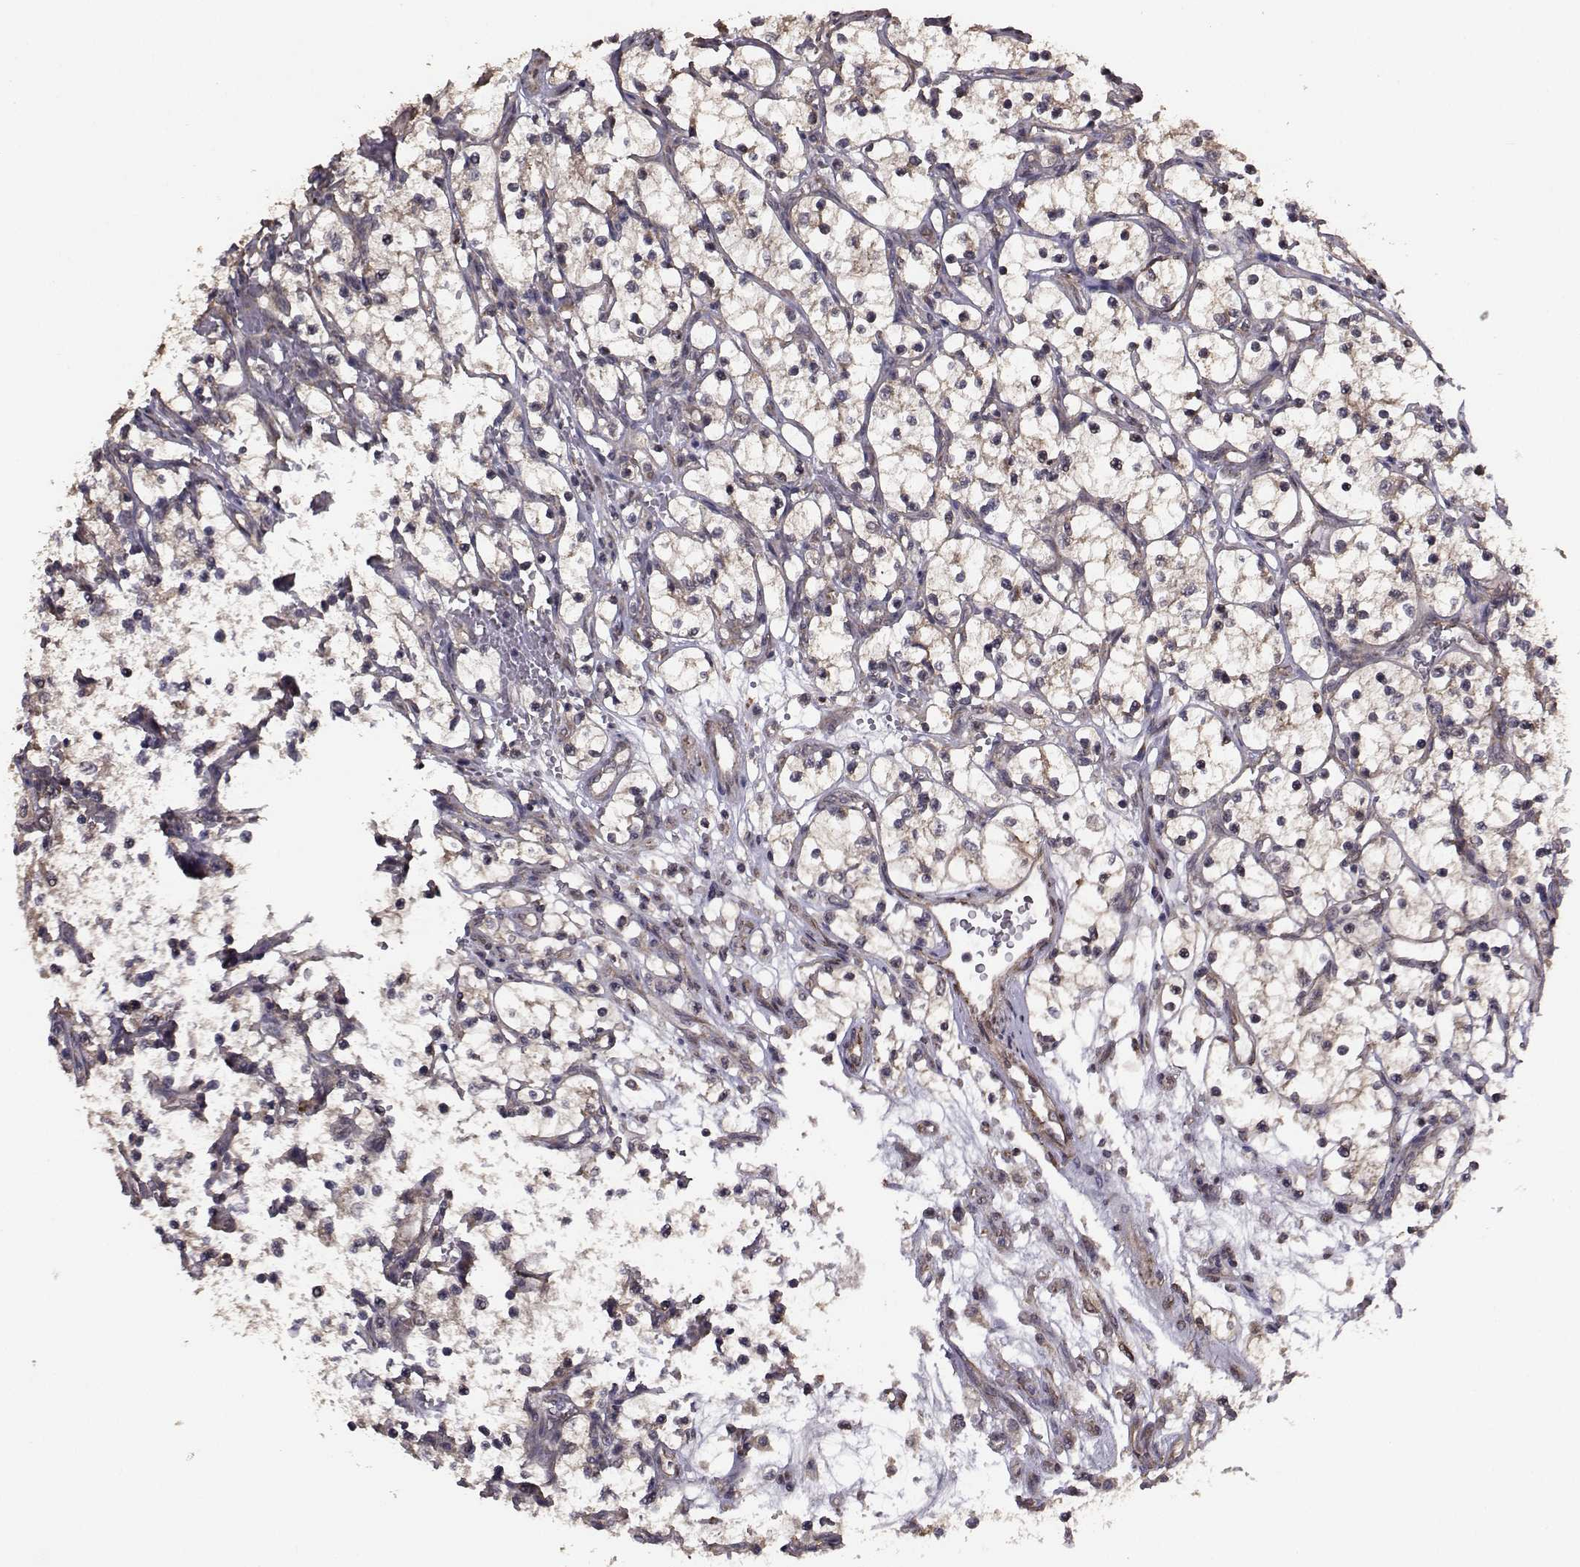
{"staining": {"intensity": "weak", "quantity": "25%-75%", "location": "cytoplasmic/membranous"}, "tissue": "renal cancer", "cell_type": "Tumor cells", "image_type": "cancer", "snomed": [{"axis": "morphology", "description": "Adenocarcinoma, NOS"}, {"axis": "topography", "description": "Kidney"}], "caption": "This micrograph displays immunohistochemistry (IHC) staining of human renal cancer (adenocarcinoma), with low weak cytoplasmic/membranous staining in approximately 25%-75% of tumor cells.", "gene": "TRIP10", "patient": {"sex": "female", "age": 69}}